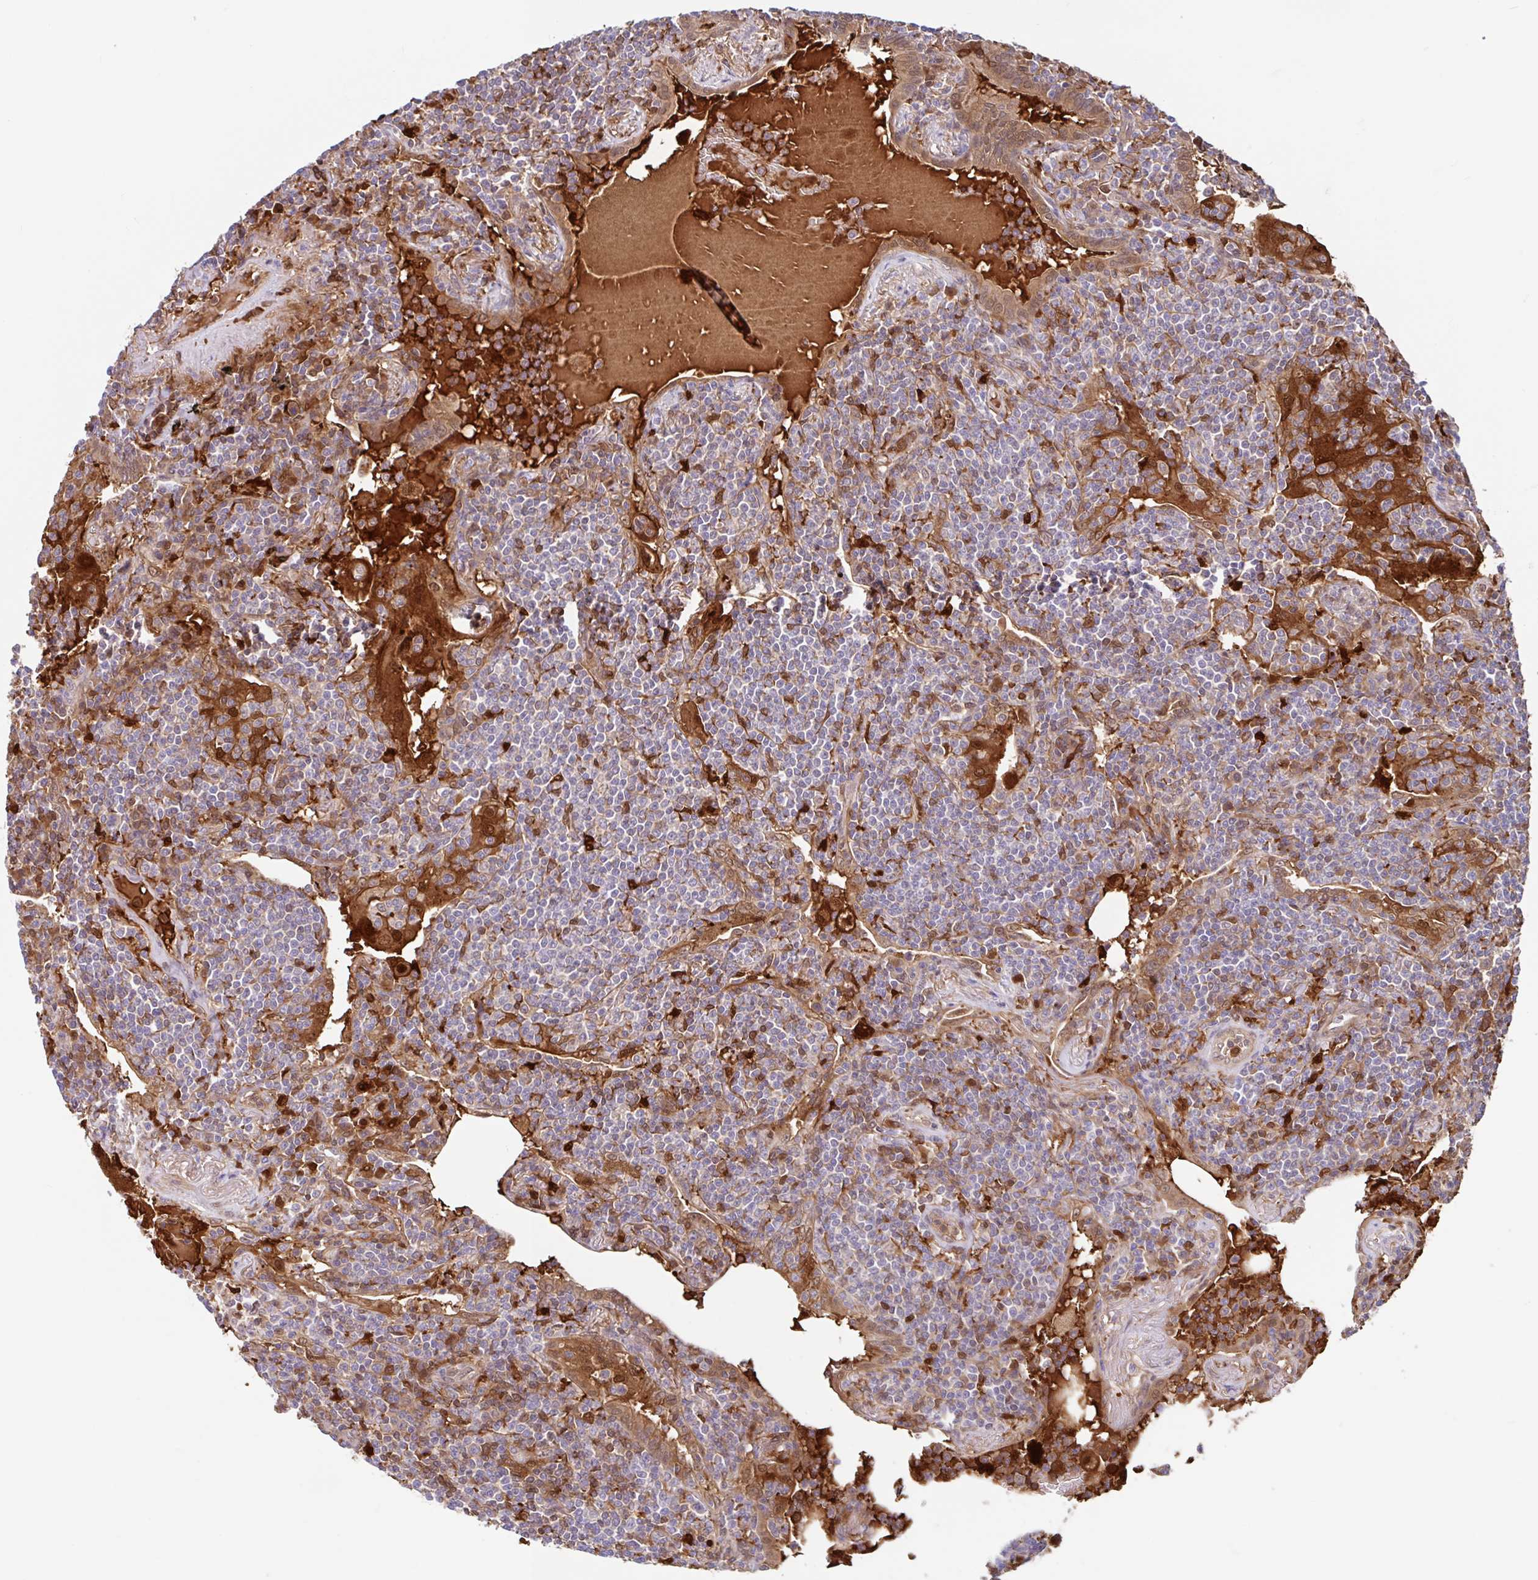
{"staining": {"intensity": "moderate", "quantity": "<25%", "location": "cytoplasmic/membranous"}, "tissue": "lymphoma", "cell_type": "Tumor cells", "image_type": "cancer", "snomed": [{"axis": "morphology", "description": "Malignant lymphoma, non-Hodgkin's type, Low grade"}, {"axis": "topography", "description": "Lung"}], "caption": "Protein staining by immunohistochemistry (IHC) demonstrates moderate cytoplasmic/membranous staining in approximately <25% of tumor cells in lymphoma.", "gene": "BLVRA", "patient": {"sex": "female", "age": 71}}